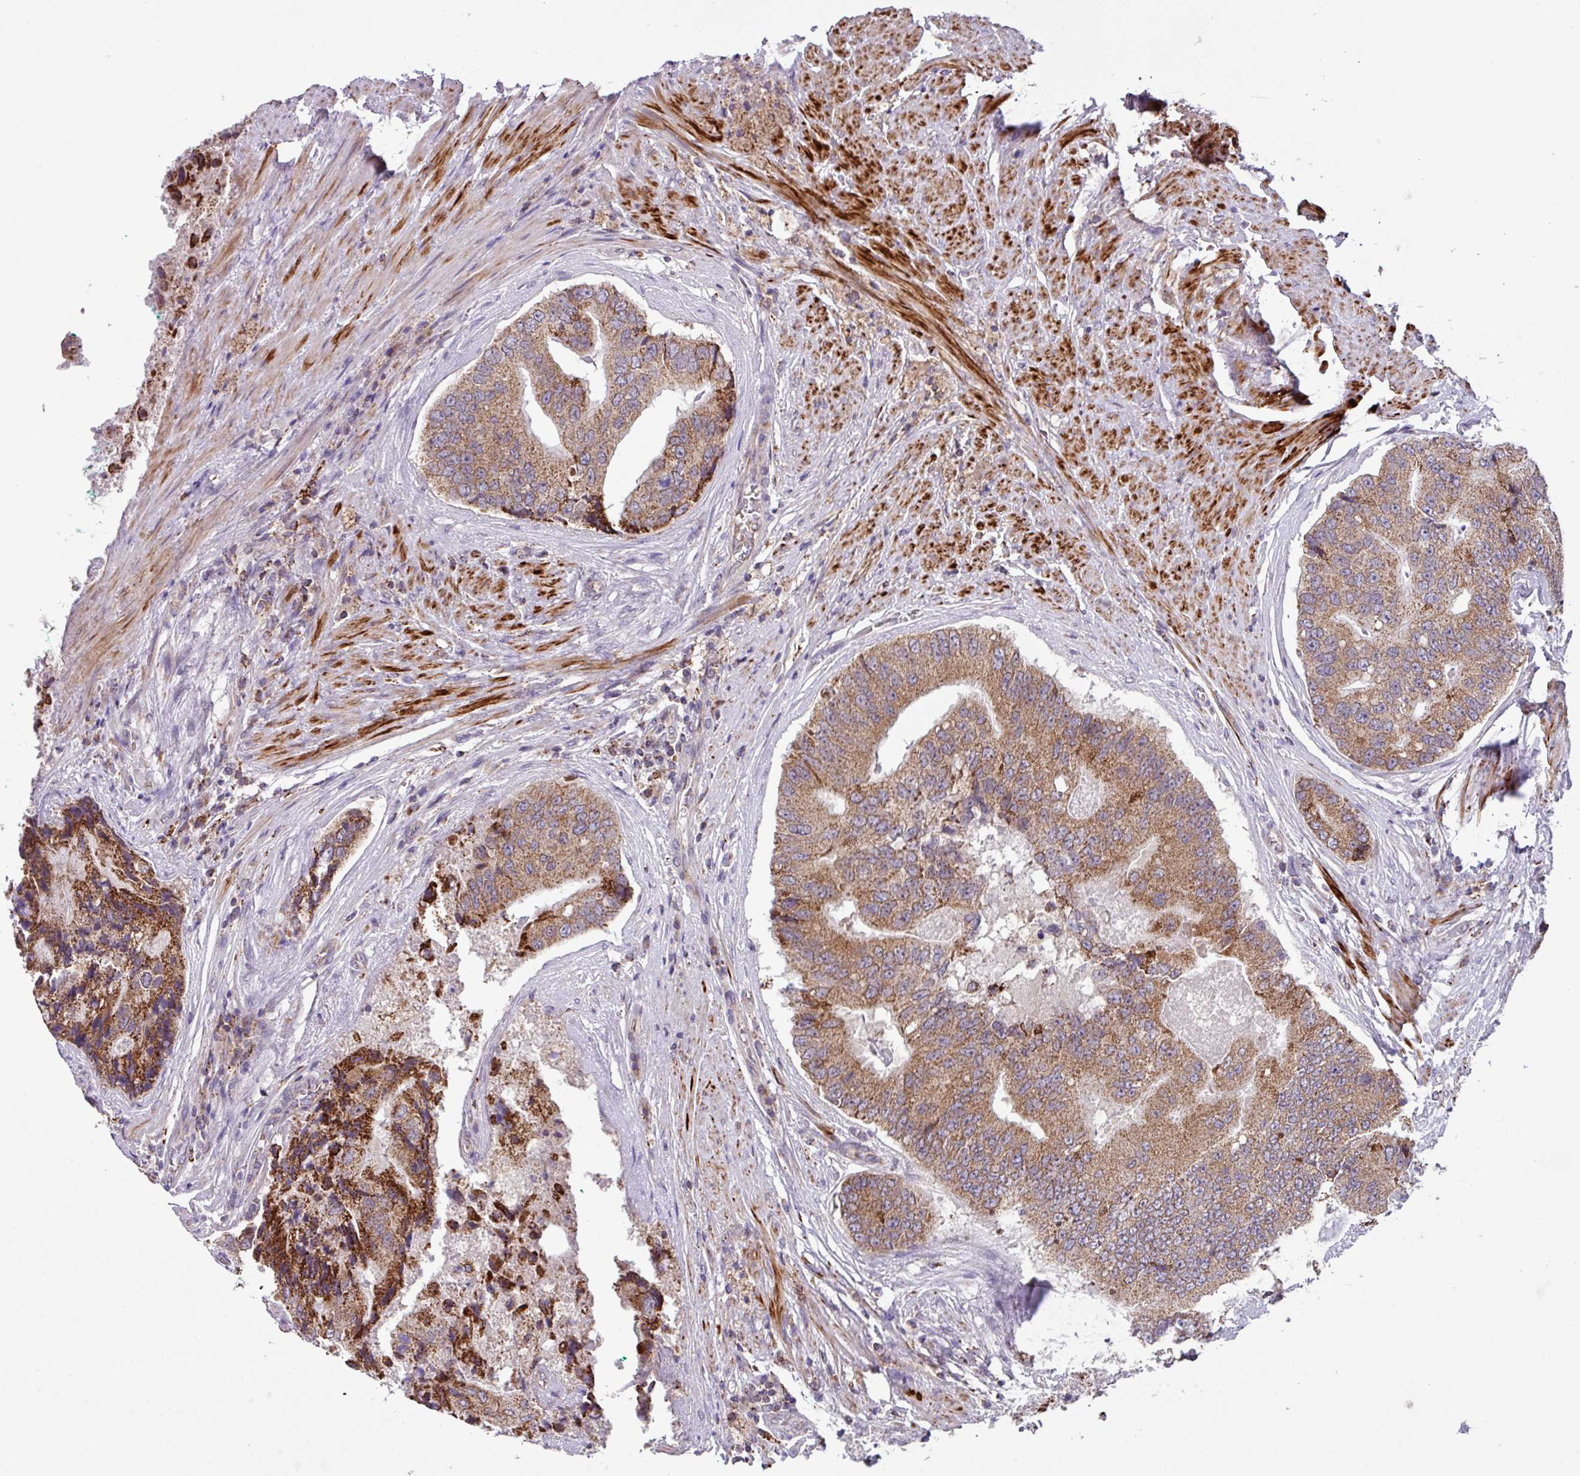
{"staining": {"intensity": "moderate", "quantity": ">75%", "location": "cytoplasmic/membranous"}, "tissue": "prostate cancer", "cell_type": "Tumor cells", "image_type": "cancer", "snomed": [{"axis": "morphology", "description": "Adenocarcinoma, High grade"}, {"axis": "topography", "description": "Prostate"}], "caption": "A brown stain highlights moderate cytoplasmic/membranous expression of a protein in human prostate high-grade adenocarcinoma tumor cells.", "gene": "AKIRIN1", "patient": {"sex": "male", "age": 70}}